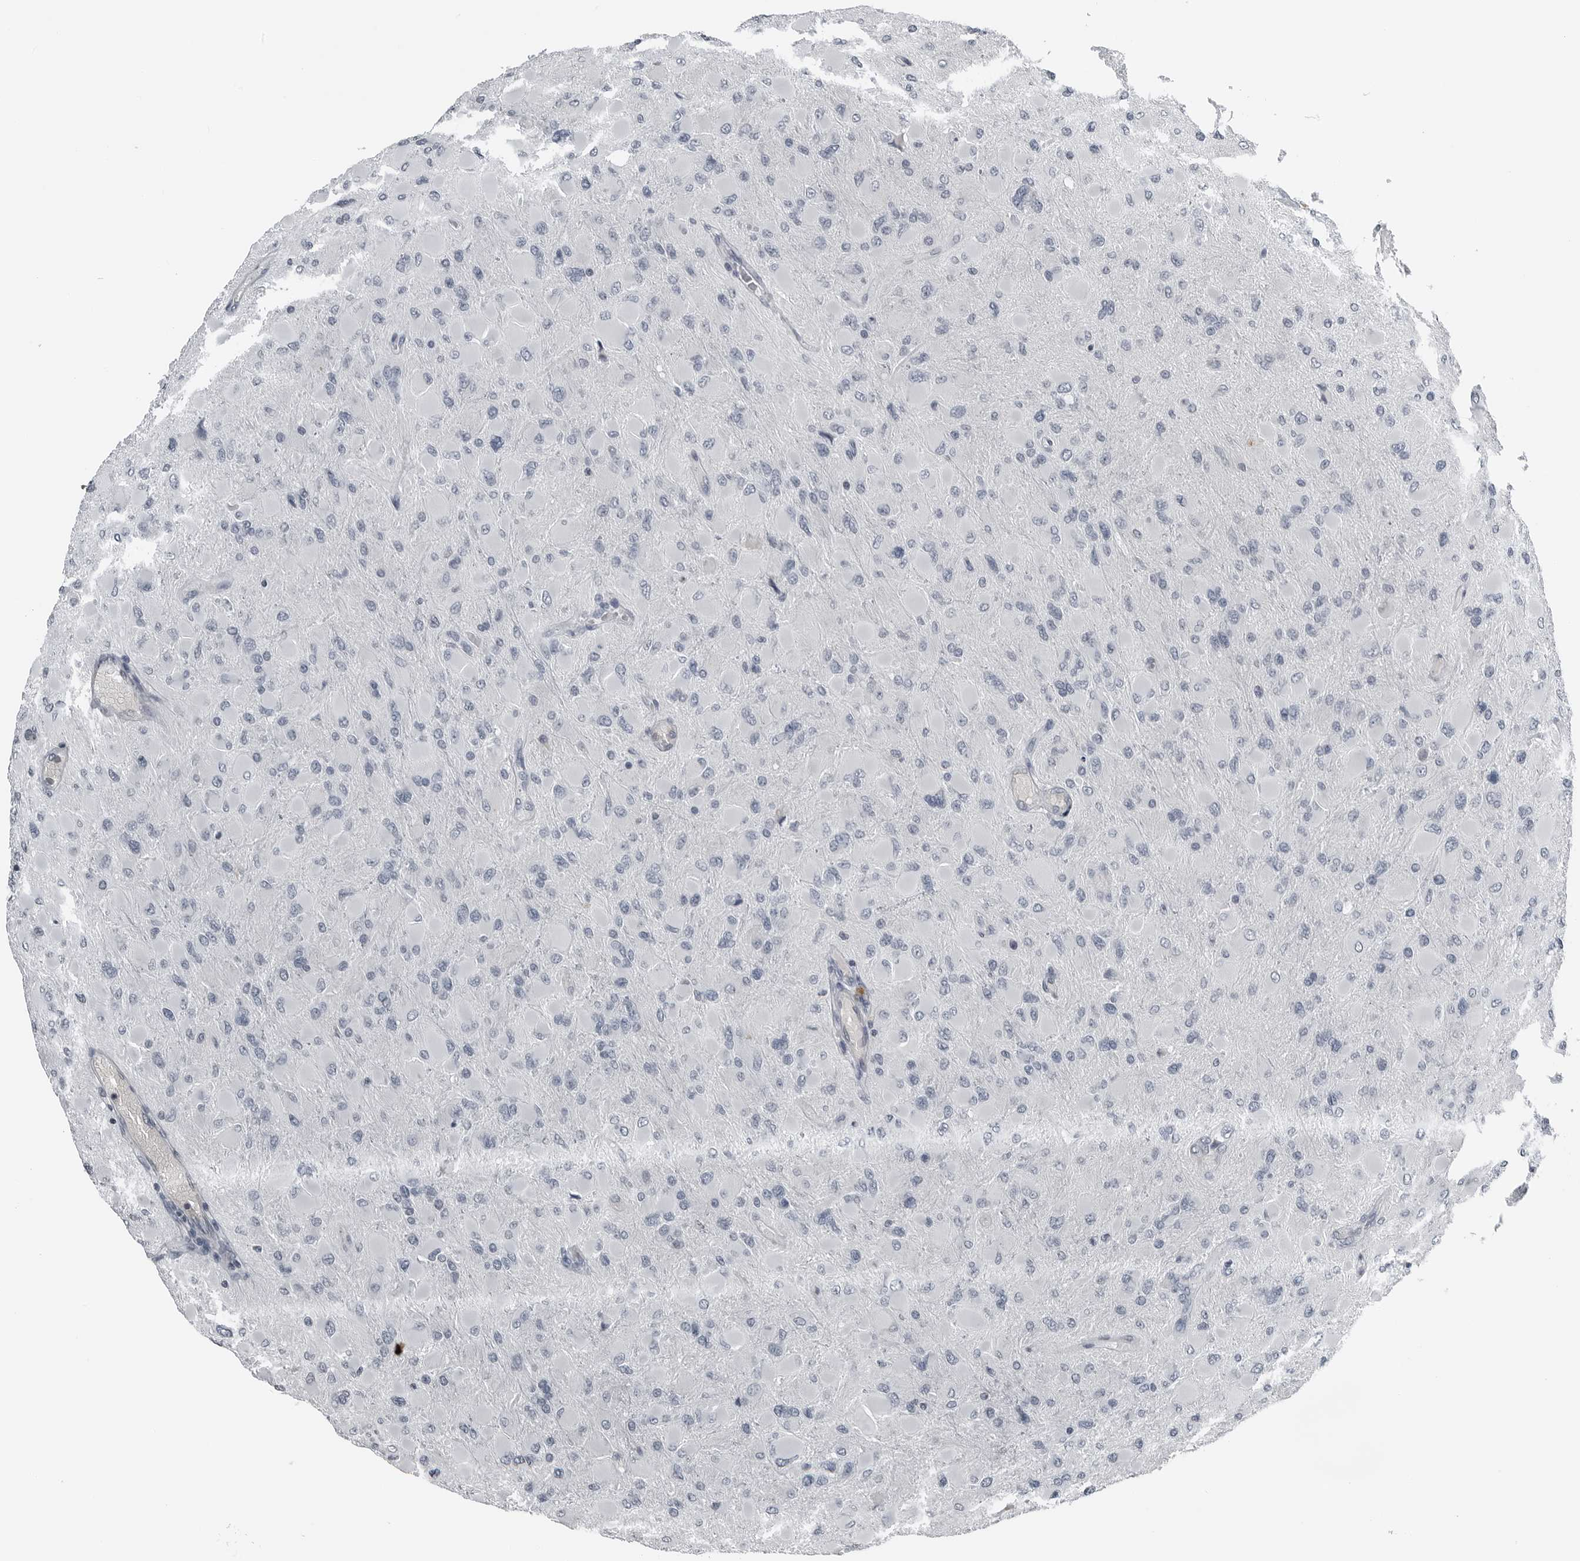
{"staining": {"intensity": "negative", "quantity": "none", "location": "none"}, "tissue": "glioma", "cell_type": "Tumor cells", "image_type": "cancer", "snomed": [{"axis": "morphology", "description": "Glioma, malignant, High grade"}, {"axis": "topography", "description": "Cerebral cortex"}], "caption": "Immunohistochemistry histopathology image of malignant glioma (high-grade) stained for a protein (brown), which displays no staining in tumor cells.", "gene": "SPINK1", "patient": {"sex": "female", "age": 36}}